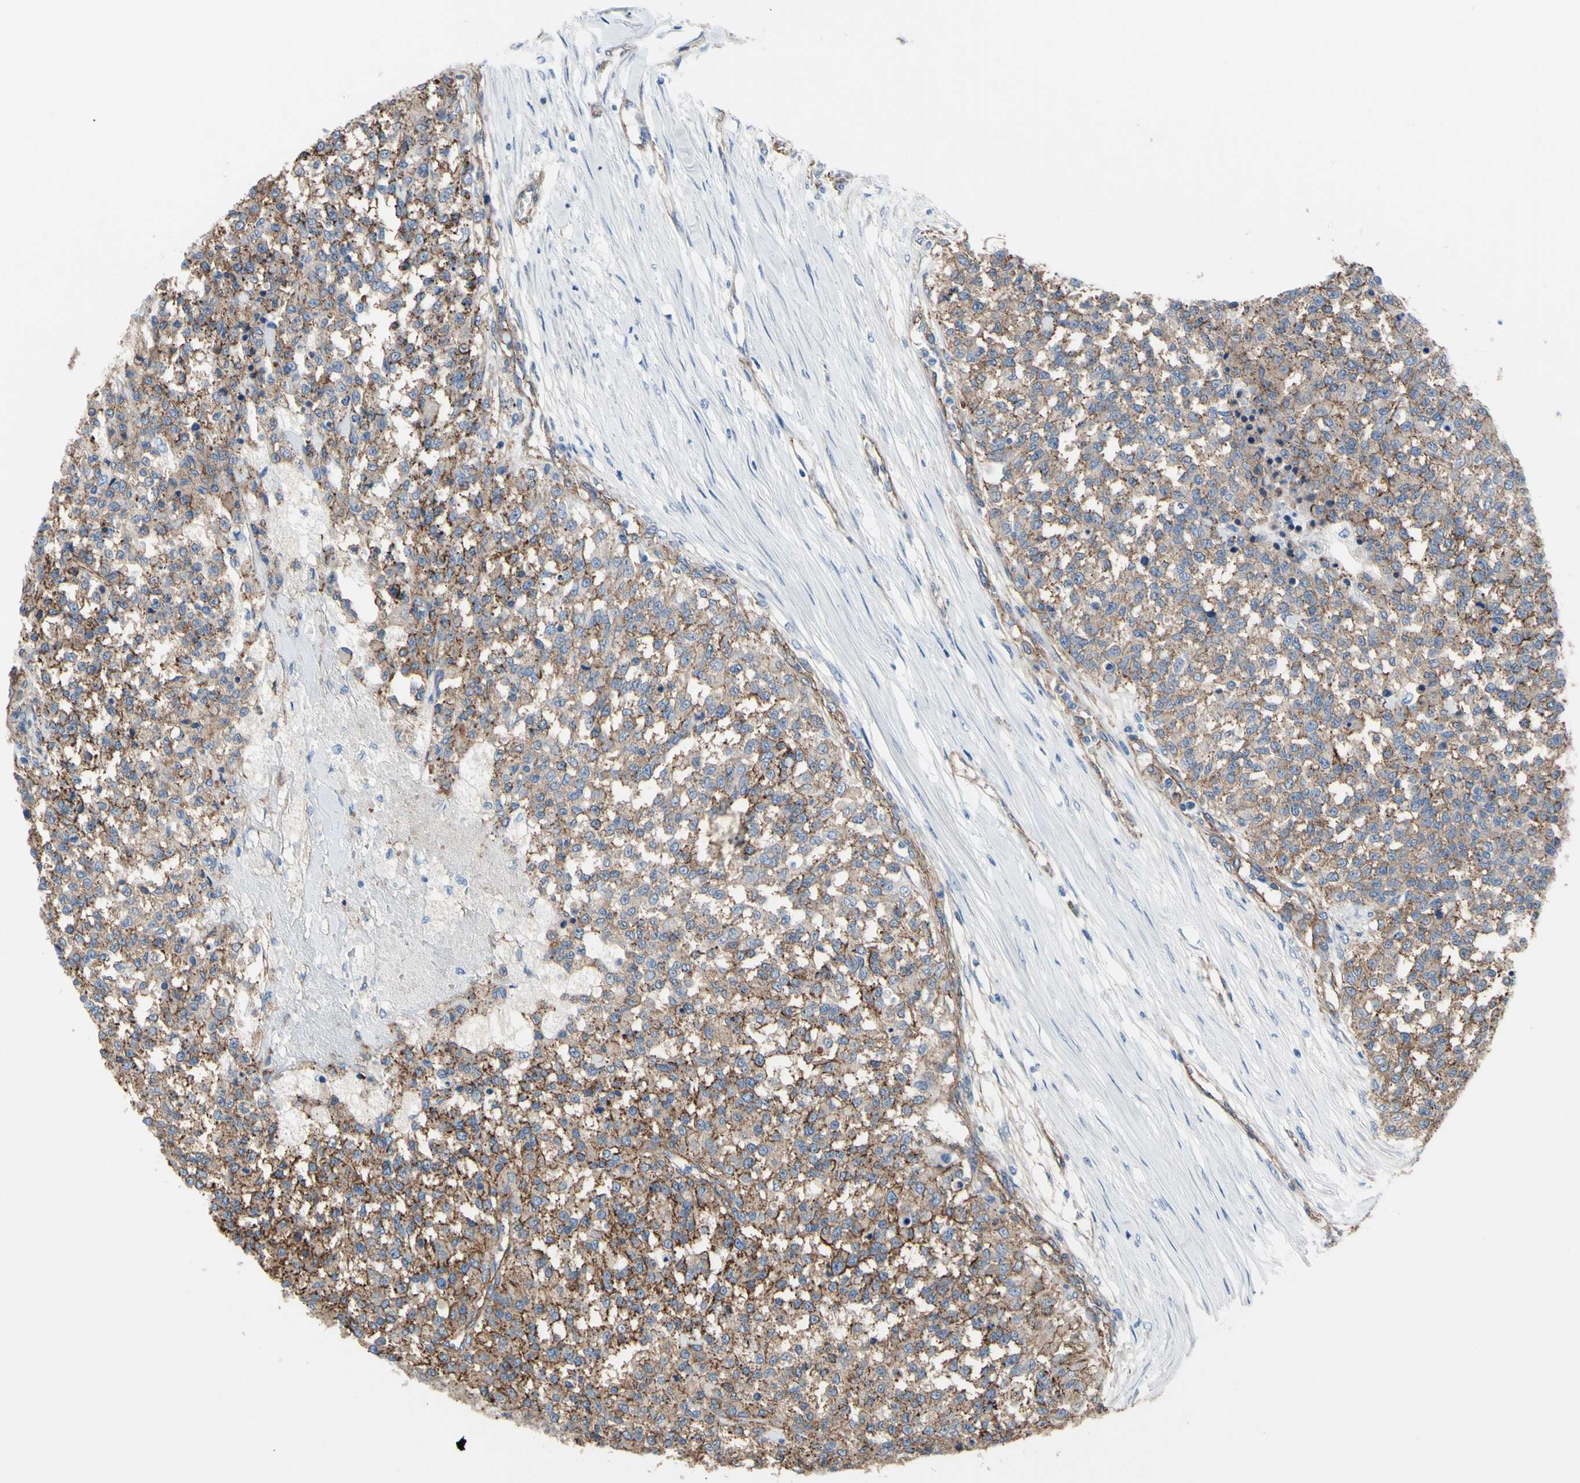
{"staining": {"intensity": "moderate", "quantity": ">75%", "location": "cytoplasmic/membranous"}, "tissue": "testis cancer", "cell_type": "Tumor cells", "image_type": "cancer", "snomed": [{"axis": "morphology", "description": "Seminoma, NOS"}, {"axis": "topography", "description": "Testis"}], "caption": "DAB (3,3'-diaminobenzidine) immunohistochemical staining of human testis cancer reveals moderate cytoplasmic/membranous protein positivity in about >75% of tumor cells. (Brightfield microscopy of DAB IHC at high magnification).", "gene": "TPBG", "patient": {"sex": "male", "age": 59}}